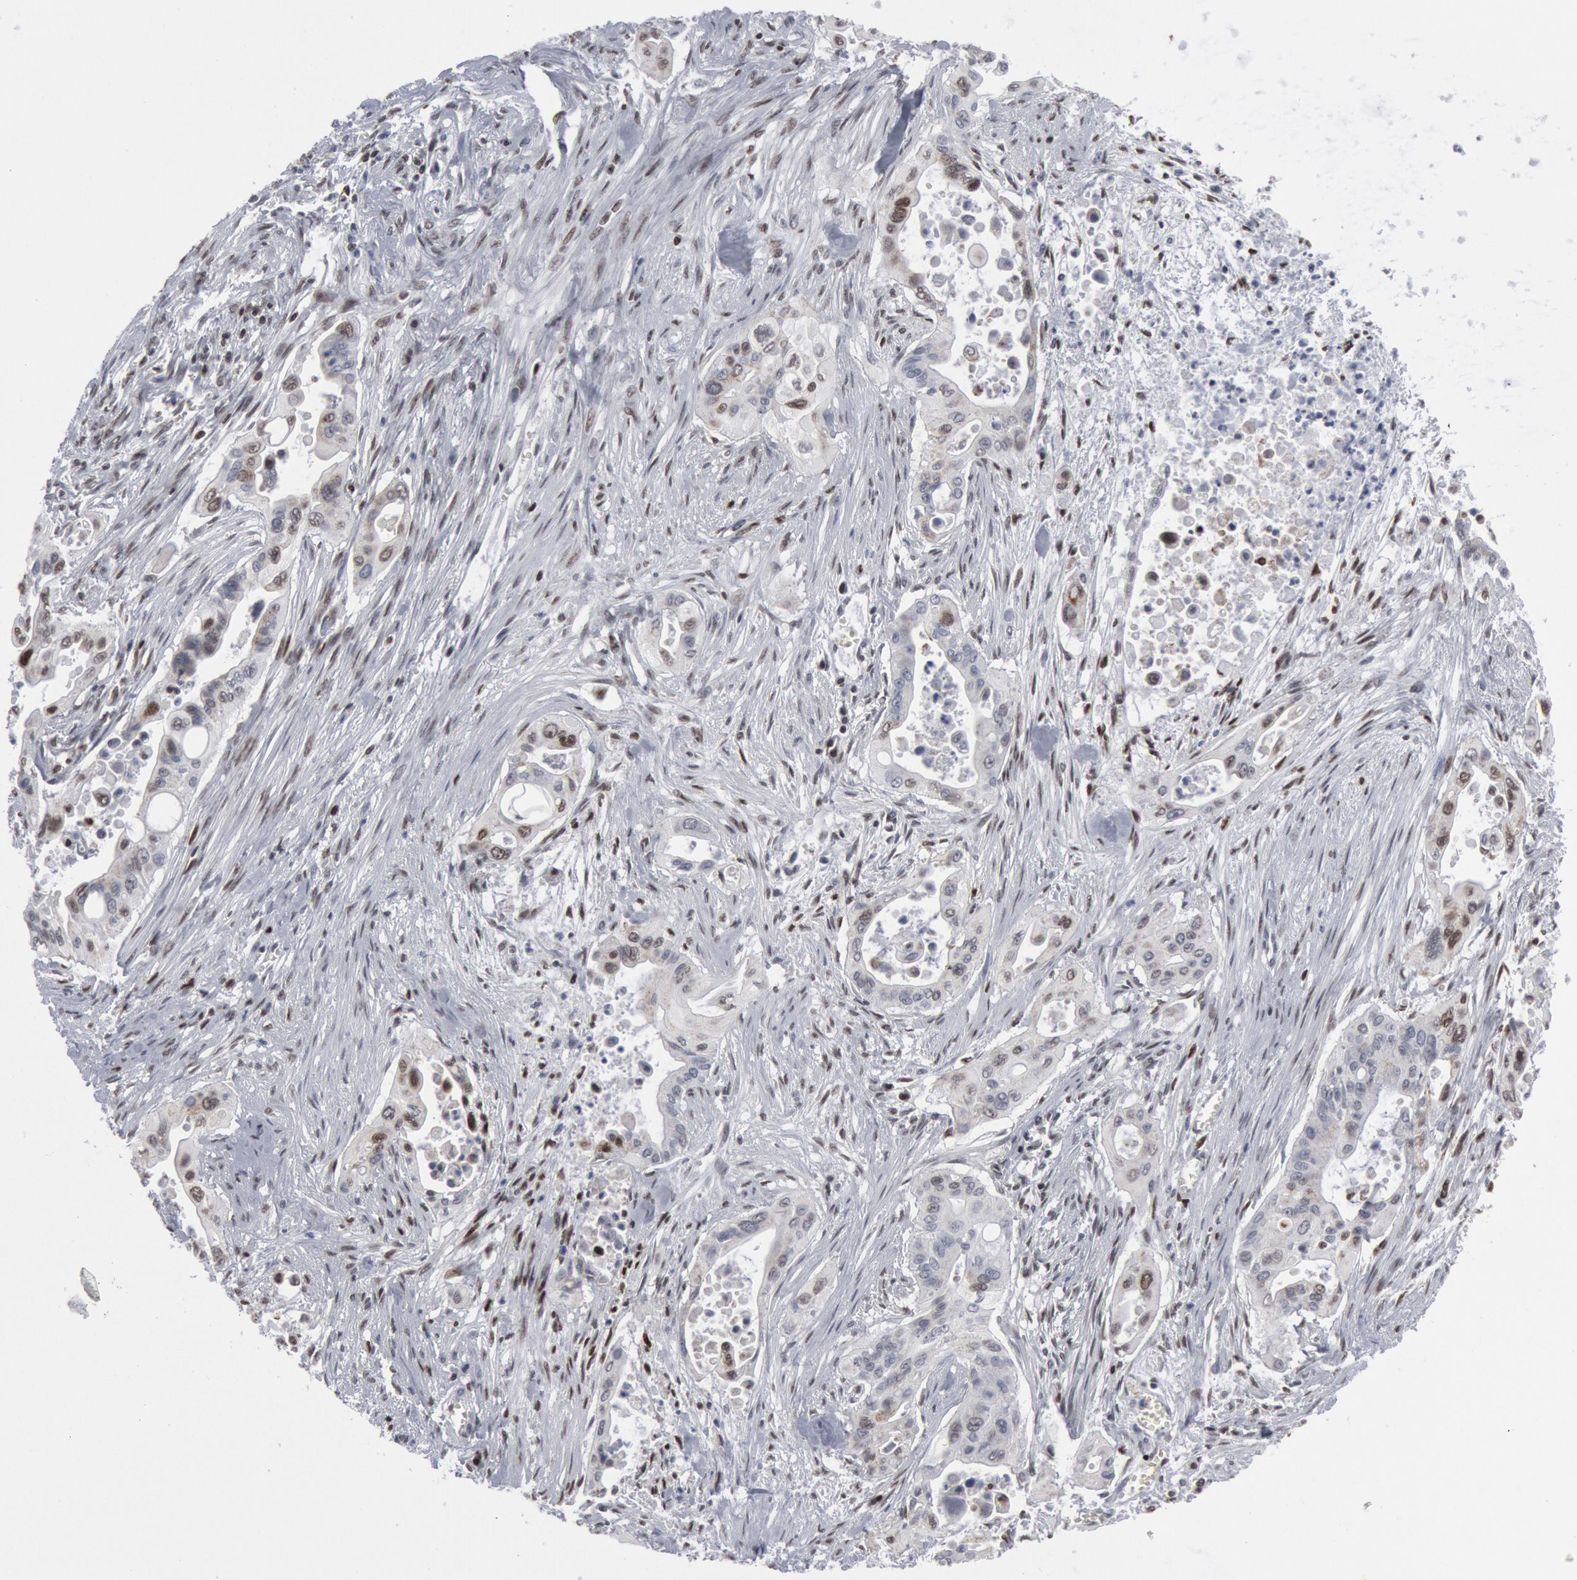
{"staining": {"intensity": "weak", "quantity": "<25%", "location": "nuclear"}, "tissue": "pancreatic cancer", "cell_type": "Tumor cells", "image_type": "cancer", "snomed": [{"axis": "morphology", "description": "Adenocarcinoma, NOS"}, {"axis": "topography", "description": "Pancreas"}], "caption": "A histopathology image of pancreatic cancer (adenocarcinoma) stained for a protein shows no brown staining in tumor cells. The staining is performed using DAB (3,3'-diaminobenzidine) brown chromogen with nuclei counter-stained in using hematoxylin.", "gene": "MECP2", "patient": {"sex": "male", "age": 77}}